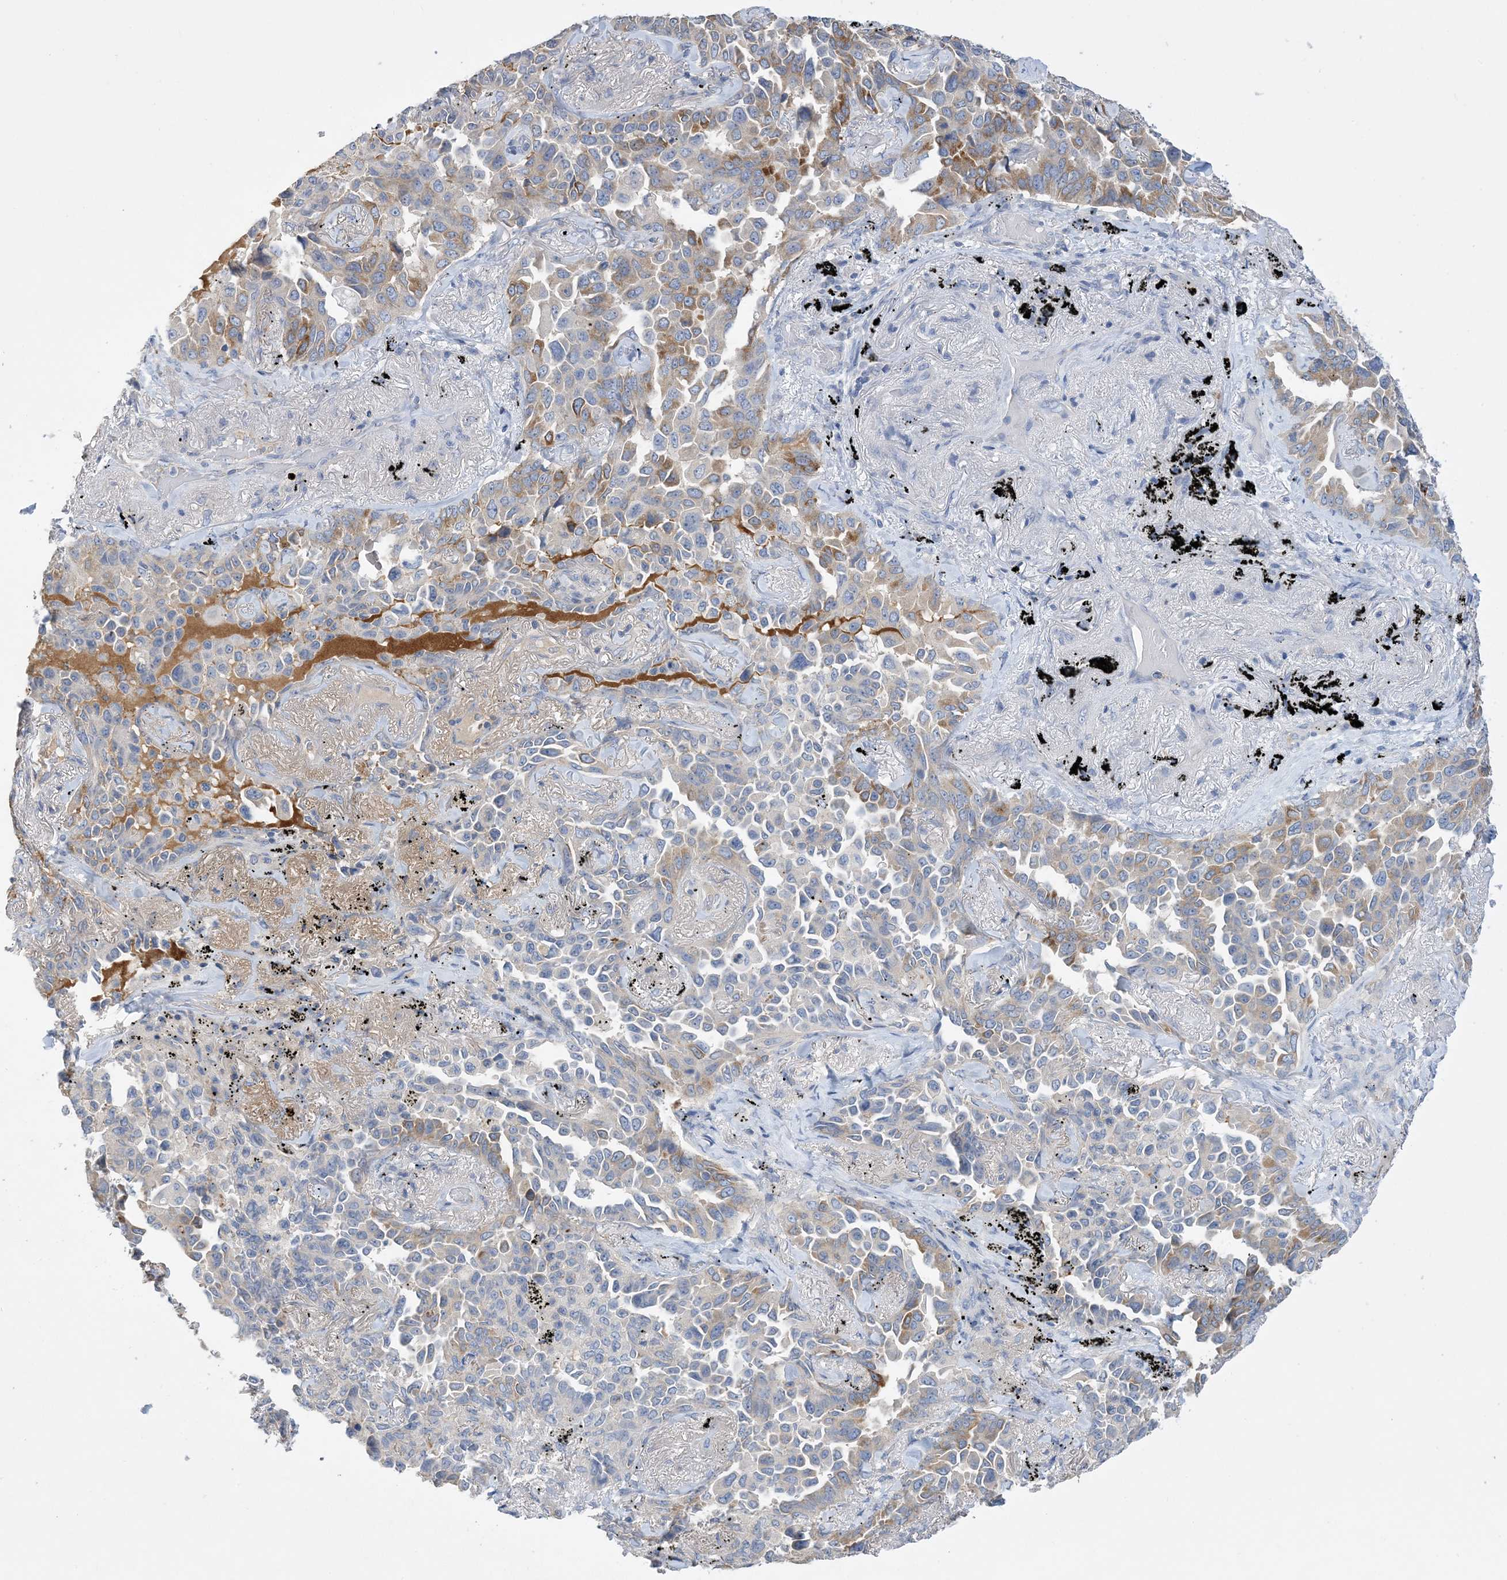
{"staining": {"intensity": "moderate", "quantity": "<25%", "location": "cytoplasmic/membranous"}, "tissue": "lung cancer", "cell_type": "Tumor cells", "image_type": "cancer", "snomed": [{"axis": "morphology", "description": "Adenocarcinoma, NOS"}, {"axis": "topography", "description": "Lung"}], "caption": "Protein staining by immunohistochemistry demonstrates moderate cytoplasmic/membranous positivity in about <25% of tumor cells in lung adenocarcinoma.", "gene": "KPRP", "patient": {"sex": "female", "age": 67}}